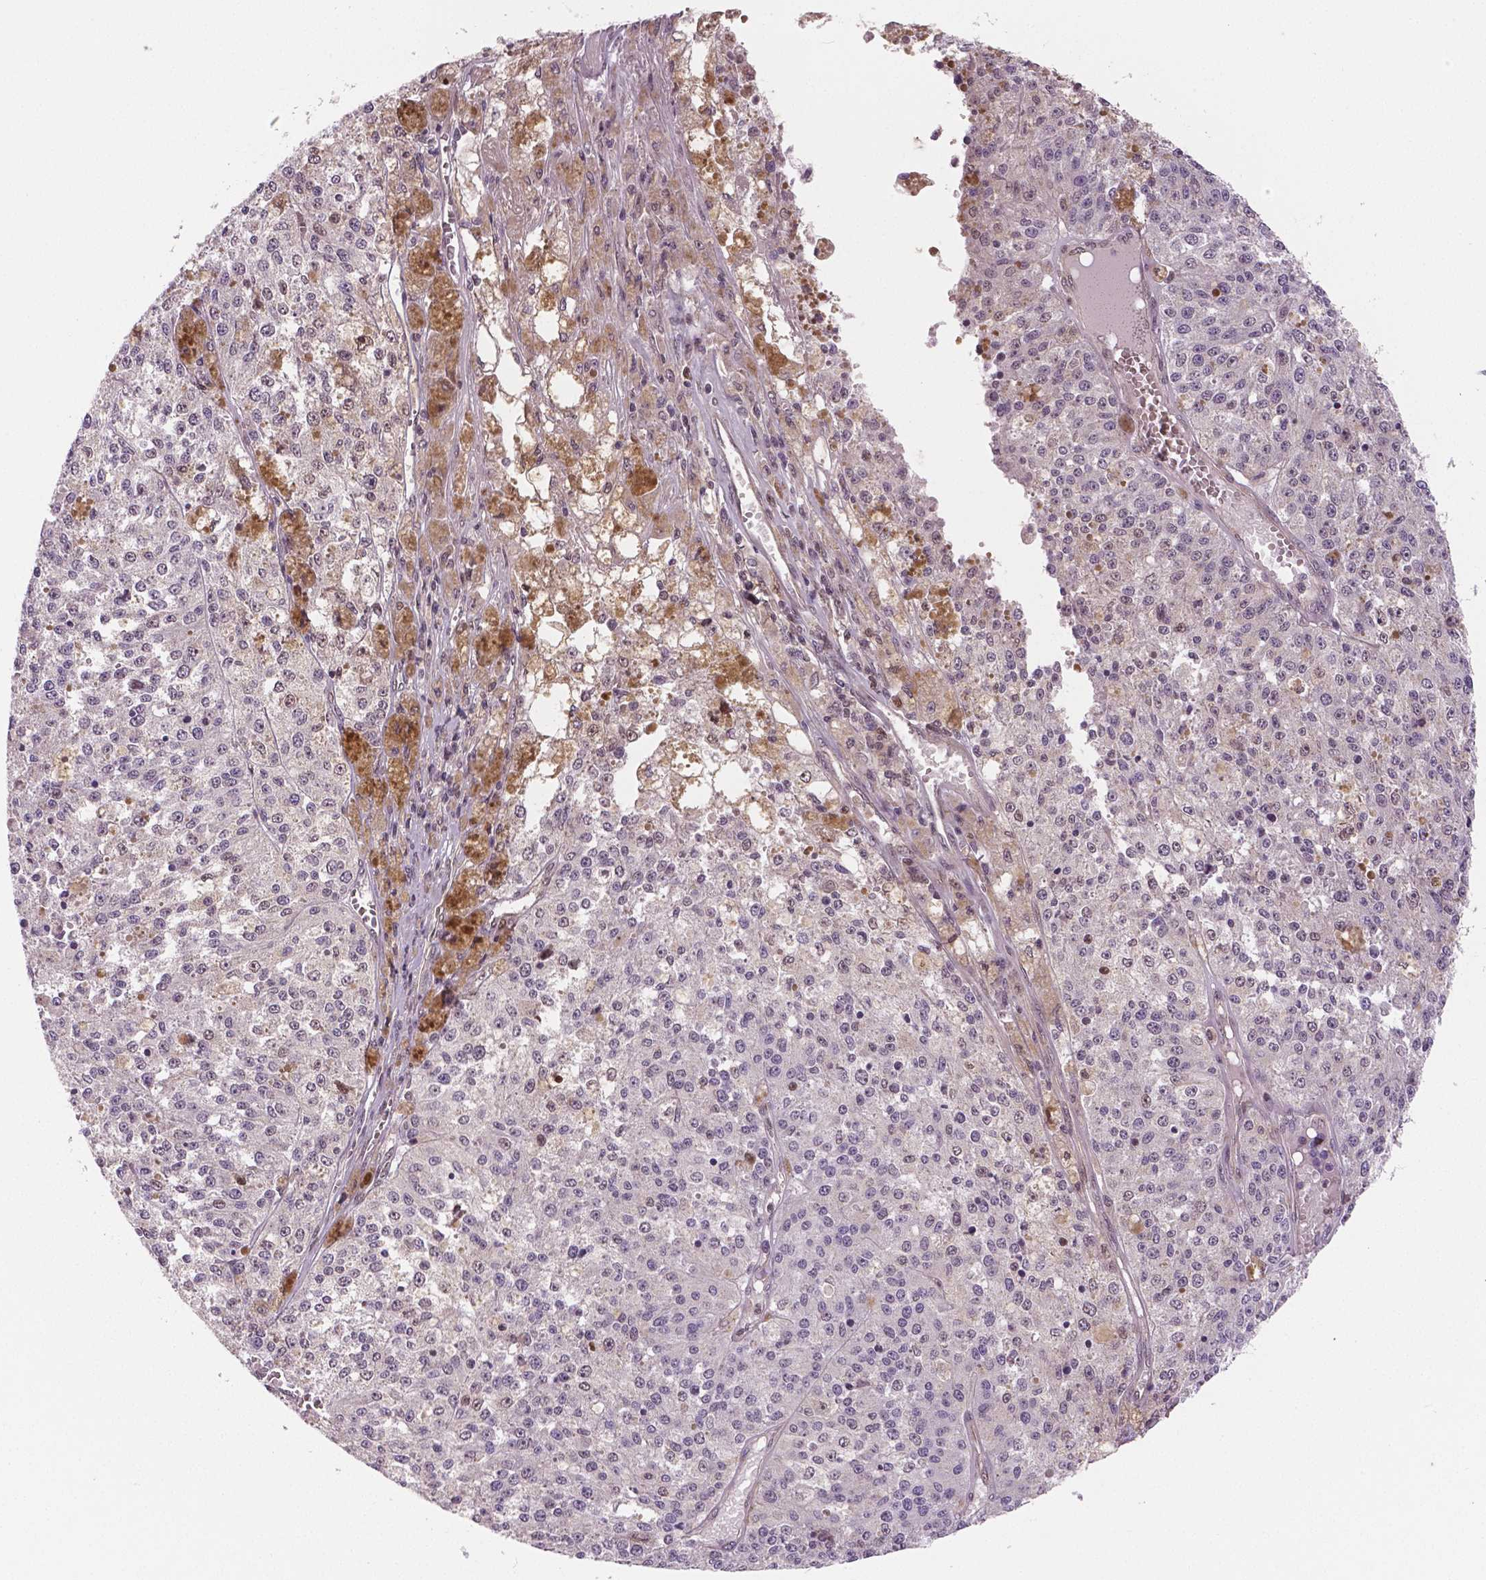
{"staining": {"intensity": "moderate", "quantity": "<25%", "location": "cytoplasmic/membranous,nuclear"}, "tissue": "melanoma", "cell_type": "Tumor cells", "image_type": "cancer", "snomed": [{"axis": "morphology", "description": "Malignant melanoma, Metastatic site"}, {"axis": "topography", "description": "Lymph node"}], "caption": "Malignant melanoma (metastatic site) stained with IHC displays moderate cytoplasmic/membranous and nuclear staining in about <25% of tumor cells.", "gene": "STAT3", "patient": {"sex": "female", "age": 64}}